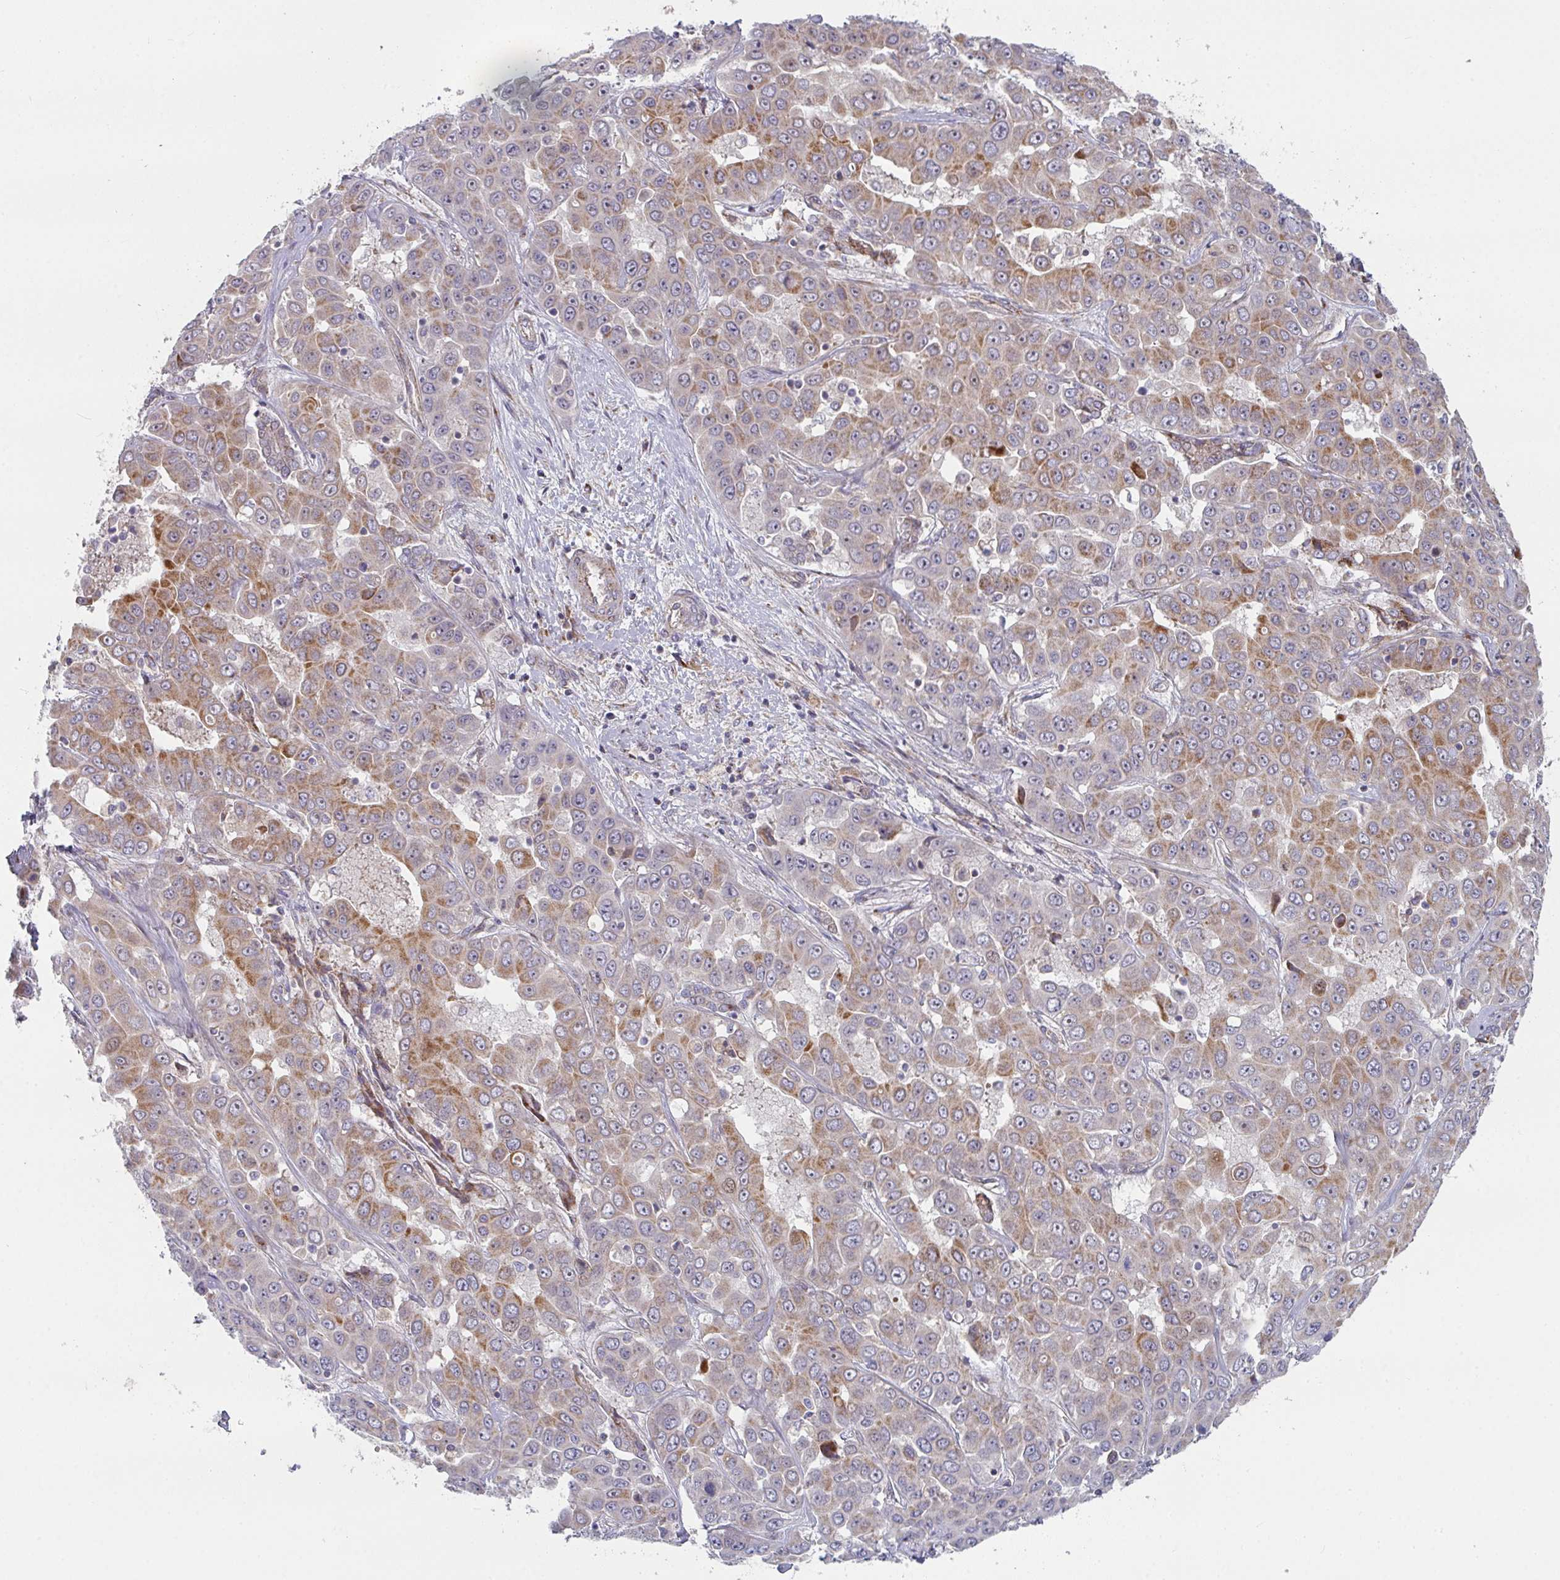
{"staining": {"intensity": "moderate", "quantity": ">75%", "location": "cytoplasmic/membranous"}, "tissue": "liver cancer", "cell_type": "Tumor cells", "image_type": "cancer", "snomed": [{"axis": "morphology", "description": "Cholangiocarcinoma"}, {"axis": "topography", "description": "Liver"}], "caption": "Moderate cytoplasmic/membranous expression is present in about >75% of tumor cells in liver cholangiocarcinoma.", "gene": "RHEBL1", "patient": {"sex": "female", "age": 52}}